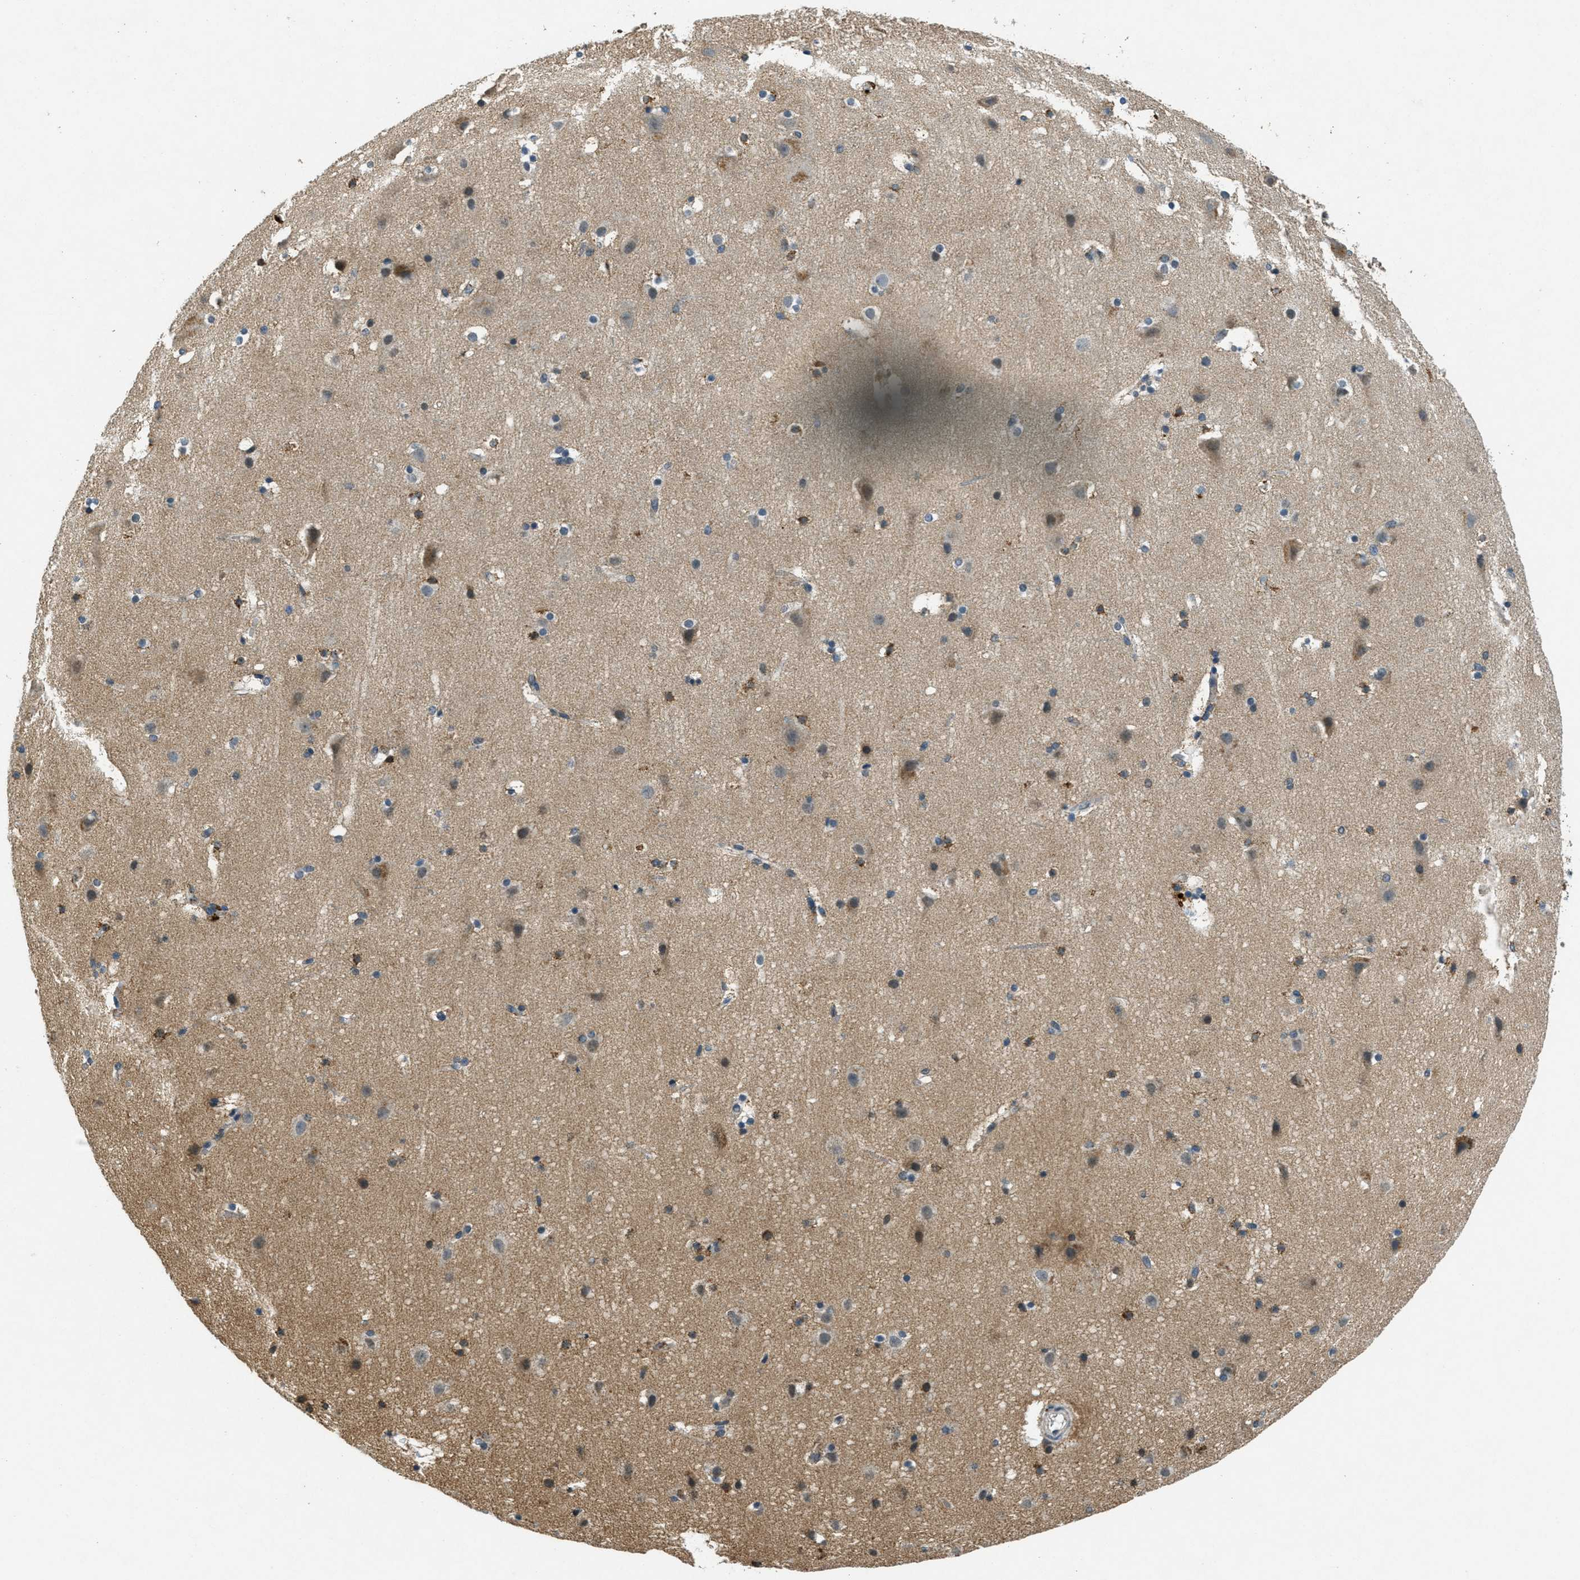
{"staining": {"intensity": "weak", "quantity": ">75%", "location": "cytoplasmic/membranous"}, "tissue": "cerebral cortex", "cell_type": "Endothelial cells", "image_type": "normal", "snomed": [{"axis": "morphology", "description": "Normal tissue, NOS"}, {"axis": "topography", "description": "Cerebral cortex"}], "caption": "High-power microscopy captured an IHC photomicrograph of normal cerebral cortex, revealing weak cytoplasmic/membranous staining in approximately >75% of endothelial cells. (brown staining indicates protein expression, while blue staining denotes nuclei).", "gene": "RAB3D", "patient": {"sex": "male", "age": 45}}